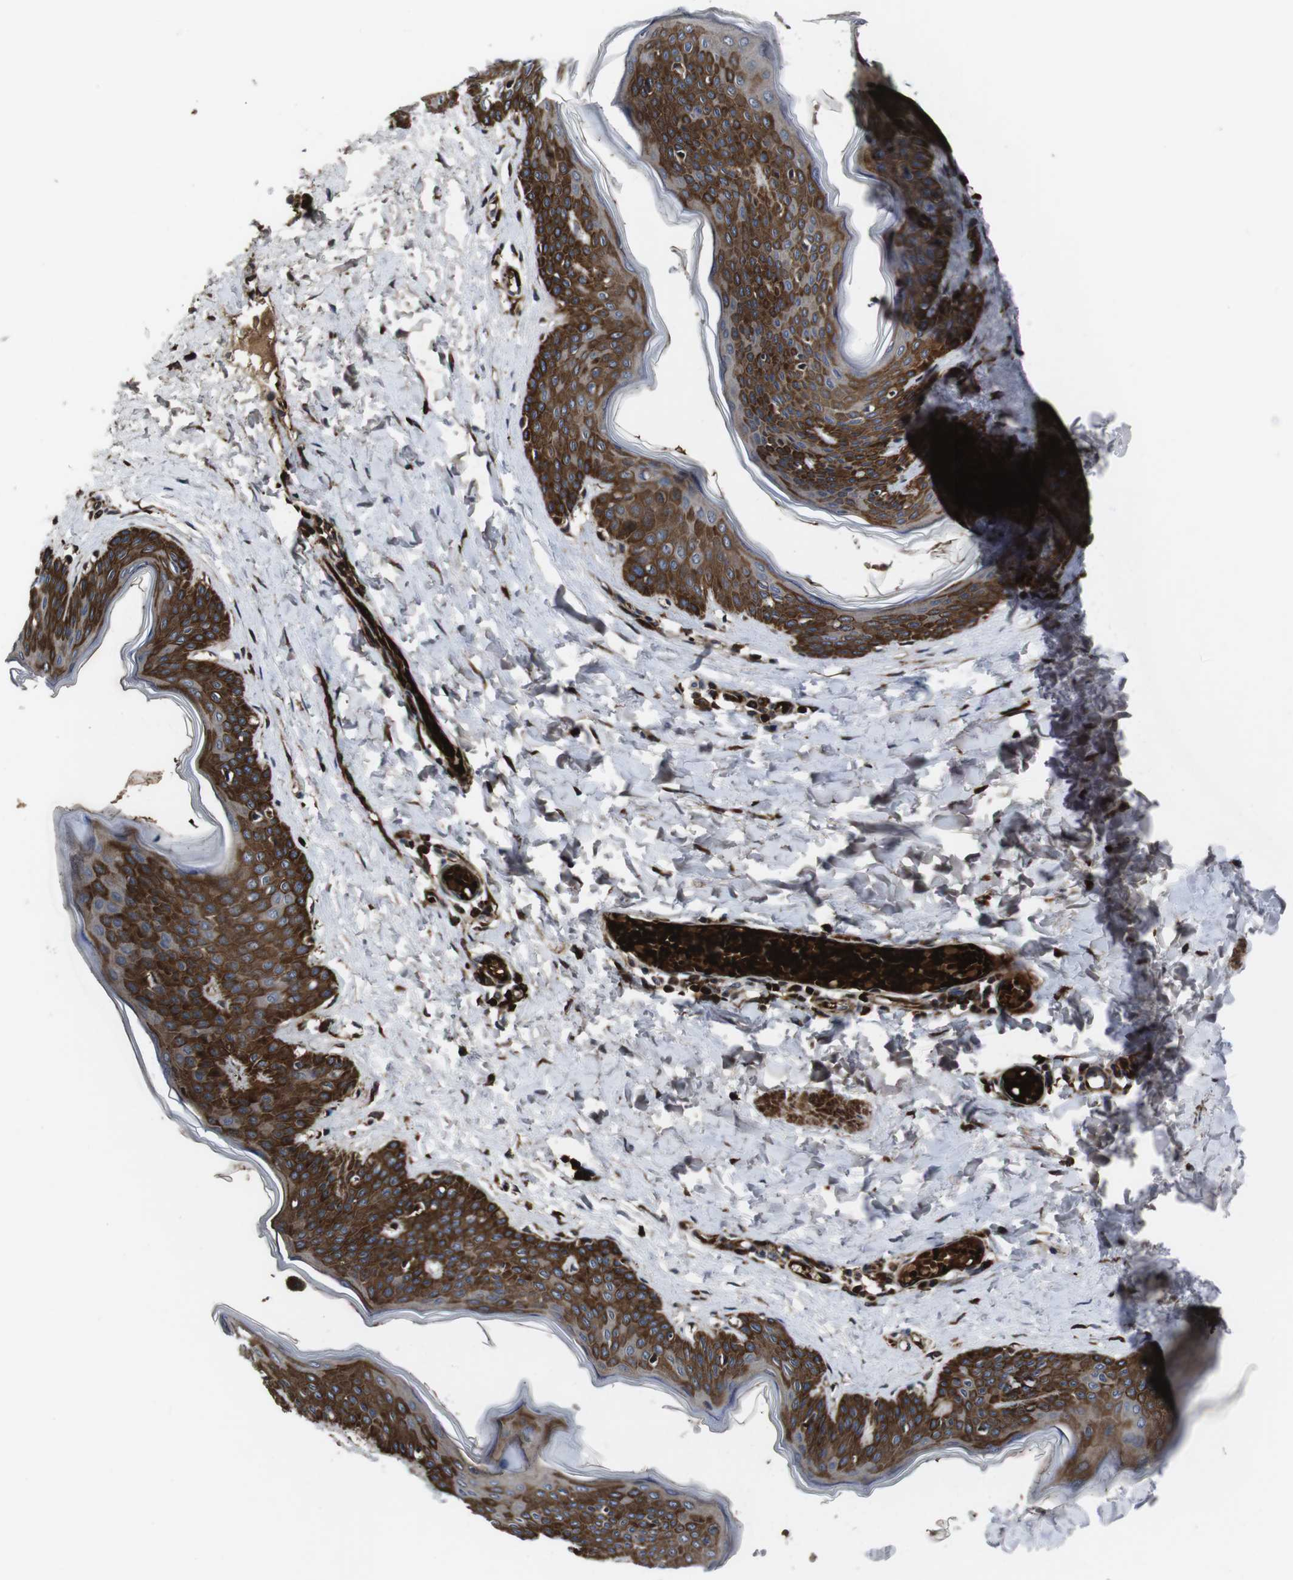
{"staining": {"intensity": "strong", "quantity": ">75%", "location": "cytoplasmic/membranous"}, "tissue": "skin", "cell_type": "Fibroblasts", "image_type": "normal", "snomed": [{"axis": "morphology", "description": "Normal tissue, NOS"}, {"axis": "topography", "description": "Skin"}], "caption": "Immunohistochemical staining of normal skin demonstrates strong cytoplasmic/membranous protein expression in about >75% of fibroblasts.", "gene": "SMYD3", "patient": {"sex": "female", "age": 17}}